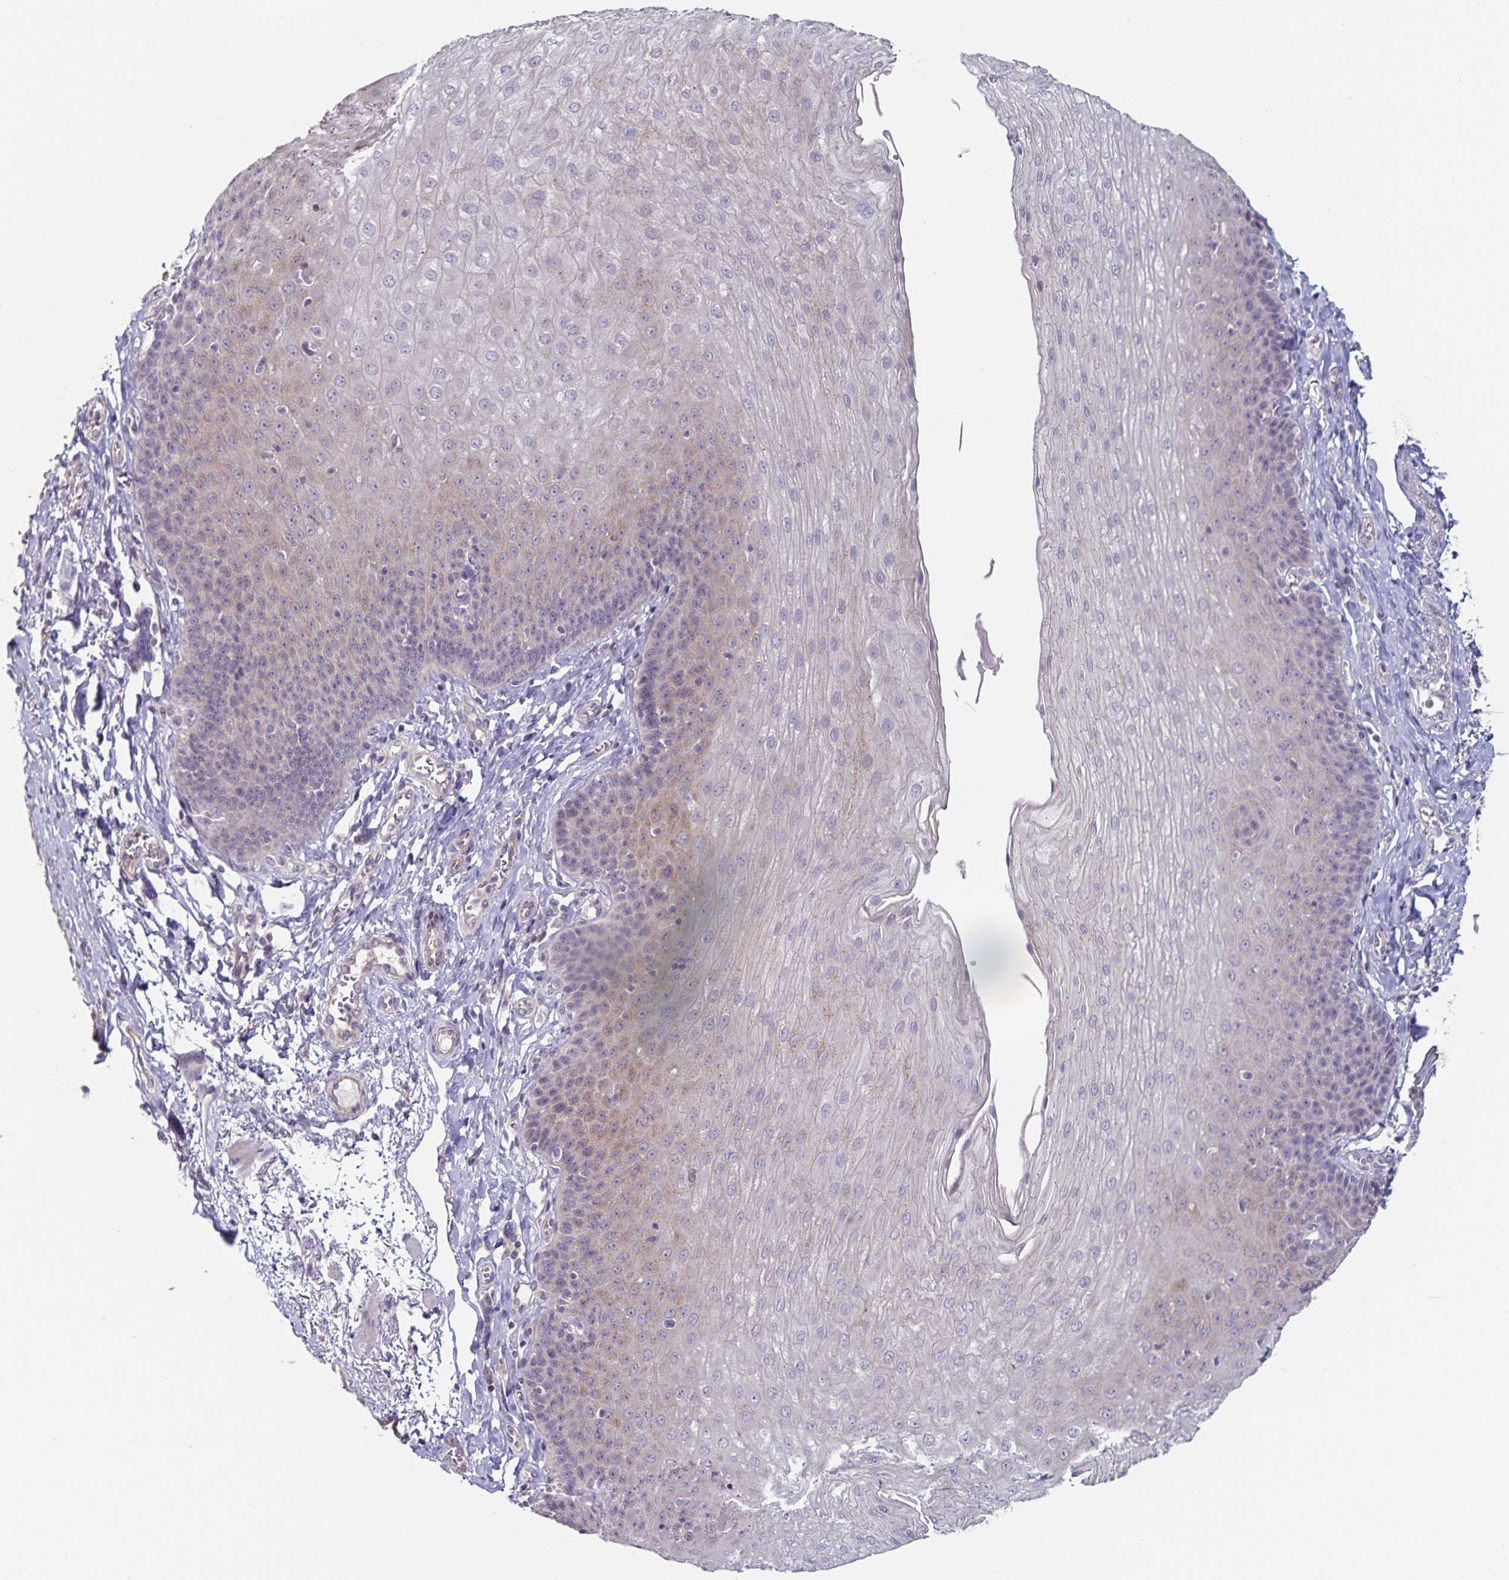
{"staining": {"intensity": "weak", "quantity": "<25%", "location": "cytoplasmic/membranous"}, "tissue": "esophagus", "cell_type": "Squamous epithelial cells", "image_type": "normal", "snomed": [{"axis": "morphology", "description": "Normal tissue, NOS"}, {"axis": "topography", "description": "Esophagus"}], "caption": "DAB immunohistochemical staining of benign esophagus displays no significant expression in squamous epithelial cells.", "gene": "DNAH9", "patient": {"sex": "female", "age": 81}}